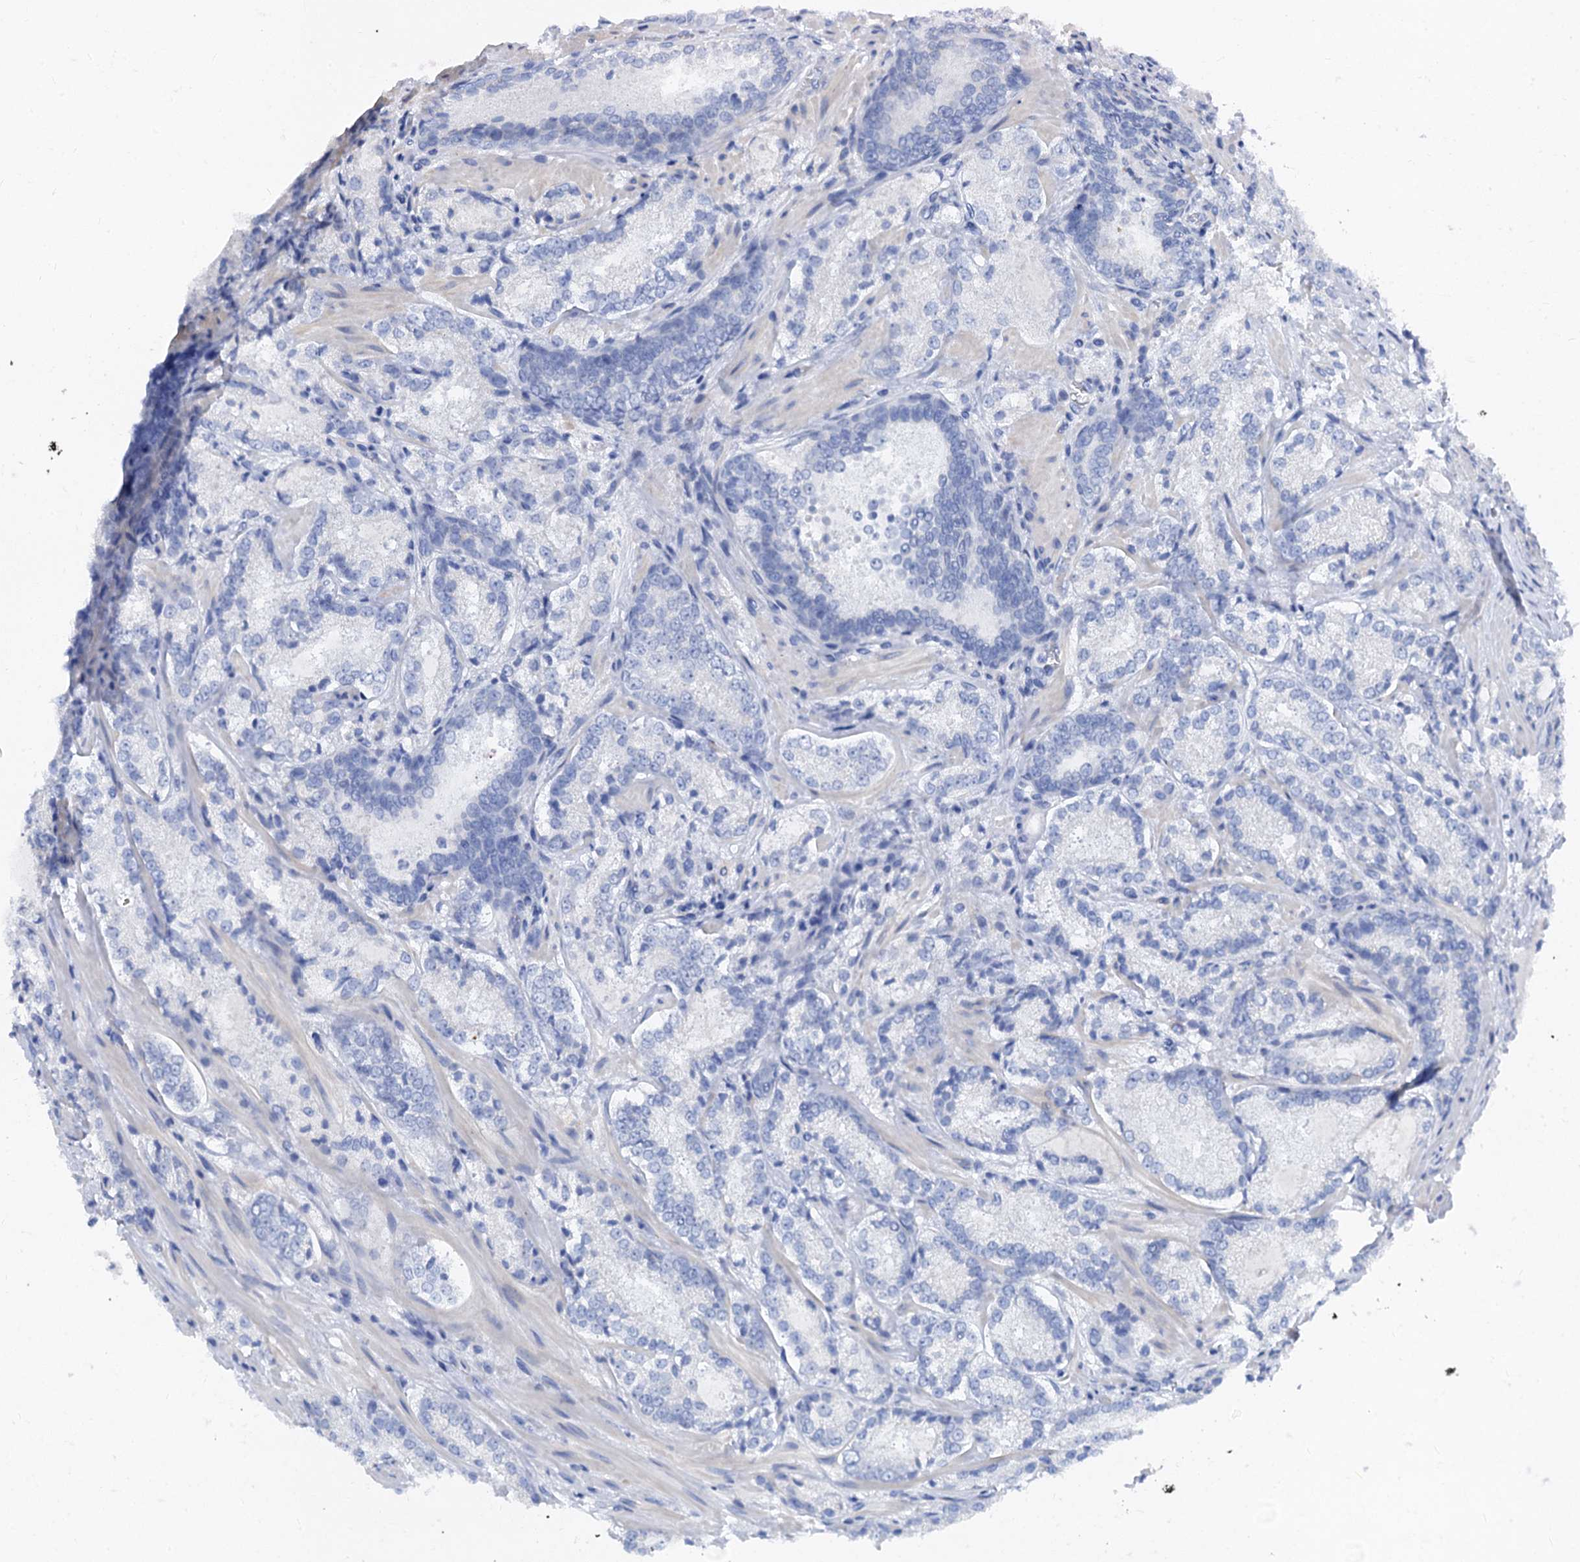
{"staining": {"intensity": "negative", "quantity": "none", "location": "none"}, "tissue": "prostate cancer", "cell_type": "Tumor cells", "image_type": "cancer", "snomed": [{"axis": "morphology", "description": "Adenocarcinoma, Low grade"}, {"axis": "topography", "description": "Prostate"}], "caption": "Tumor cells show no significant protein positivity in low-grade adenocarcinoma (prostate).", "gene": "RBP3", "patient": {"sex": "male", "age": 74}}